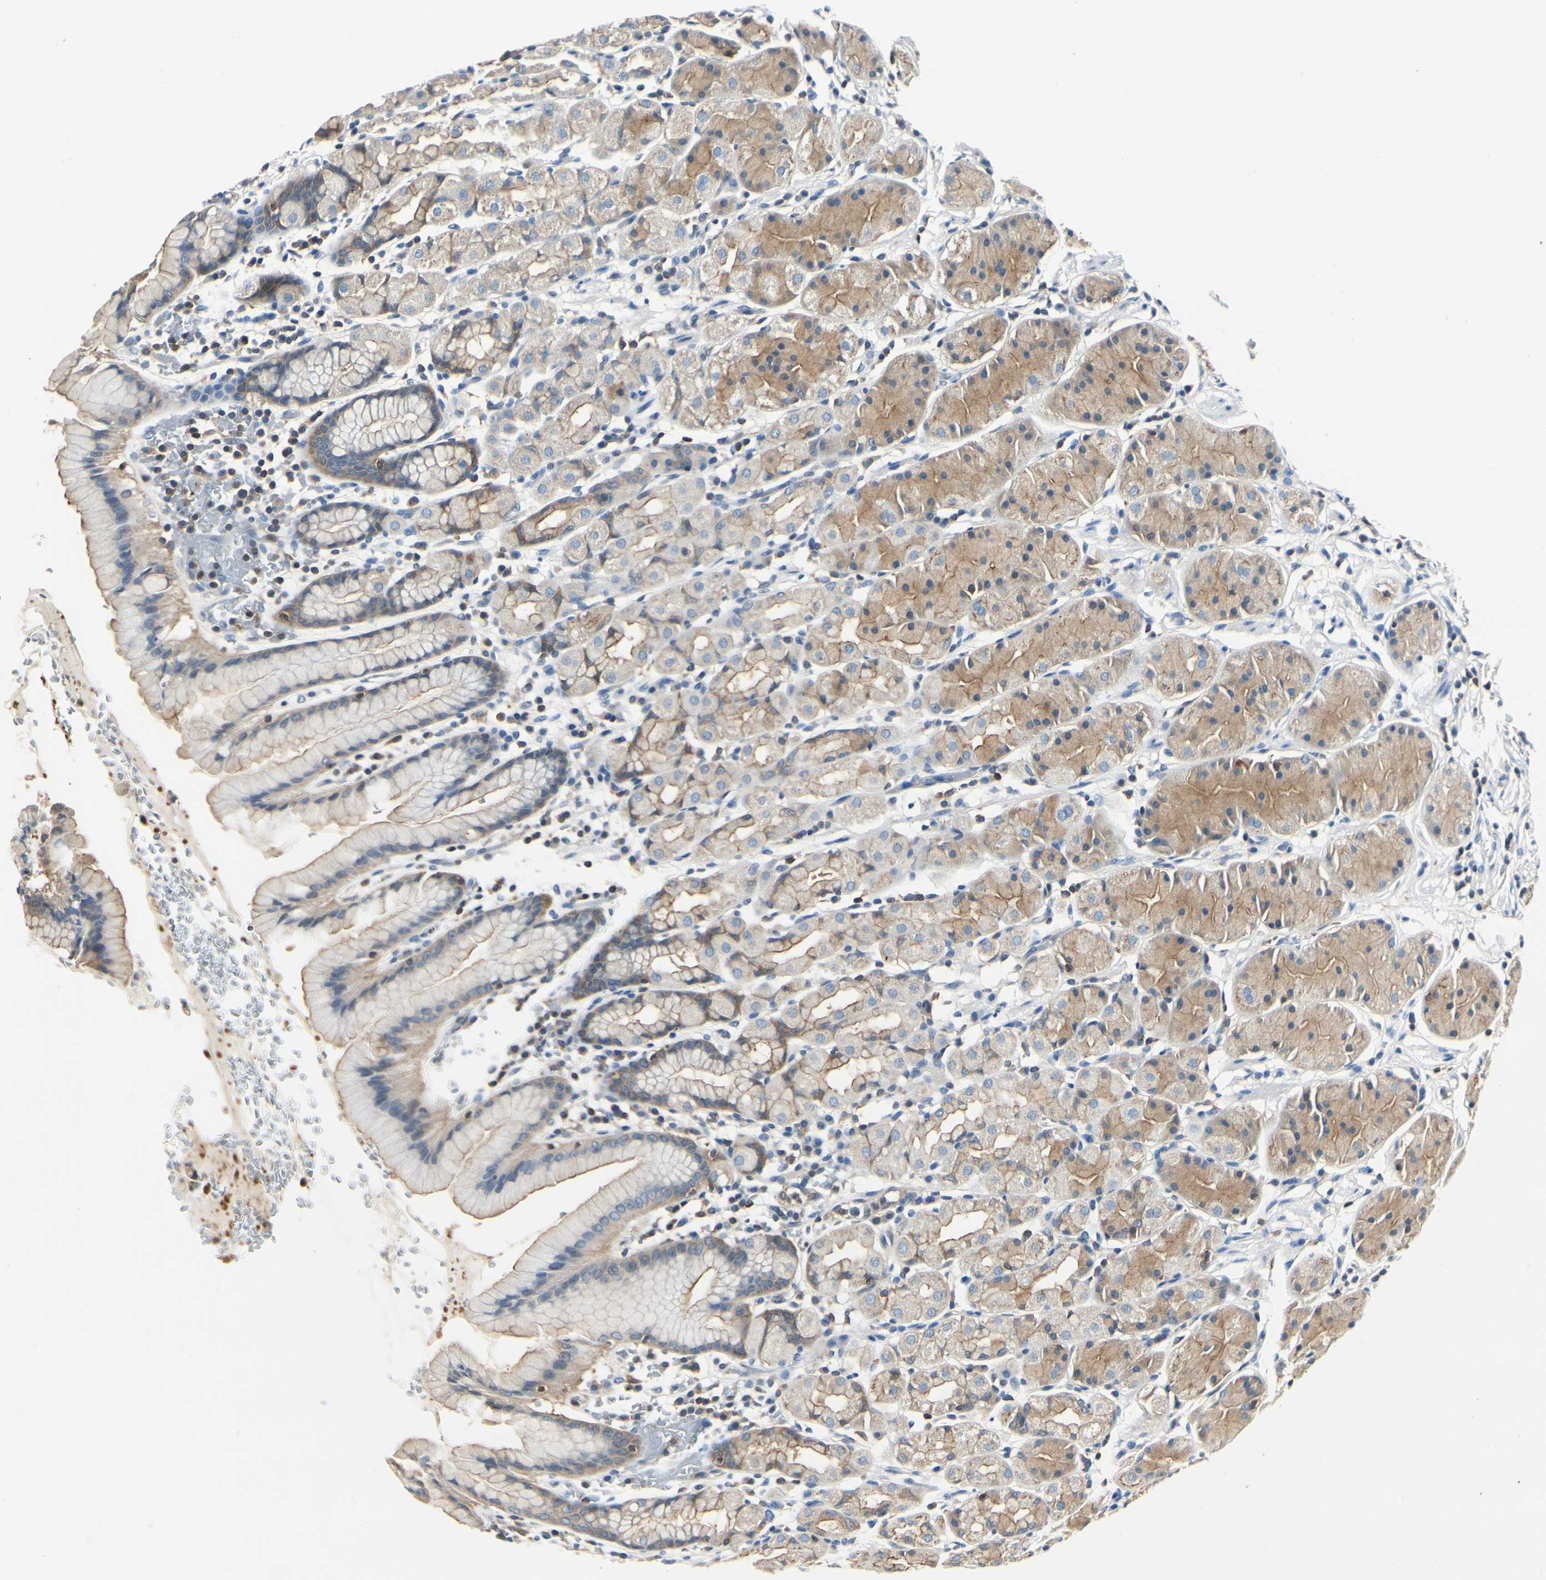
{"staining": {"intensity": "weak", "quantity": "25%-75%", "location": "cytoplasmic/membranous"}, "tissue": "stomach", "cell_type": "Glandular cells", "image_type": "normal", "snomed": [{"axis": "morphology", "description": "Normal tissue, NOS"}, {"axis": "topography", "description": "Stomach, lower"}], "caption": "Immunohistochemical staining of benign stomach displays 25%-75% levels of weak cytoplasmic/membranous protein staining in about 25%-75% of glandular cells. (IHC, brightfield microscopy, high magnification).", "gene": "CAPZA2", "patient": {"sex": "male", "age": 56}}